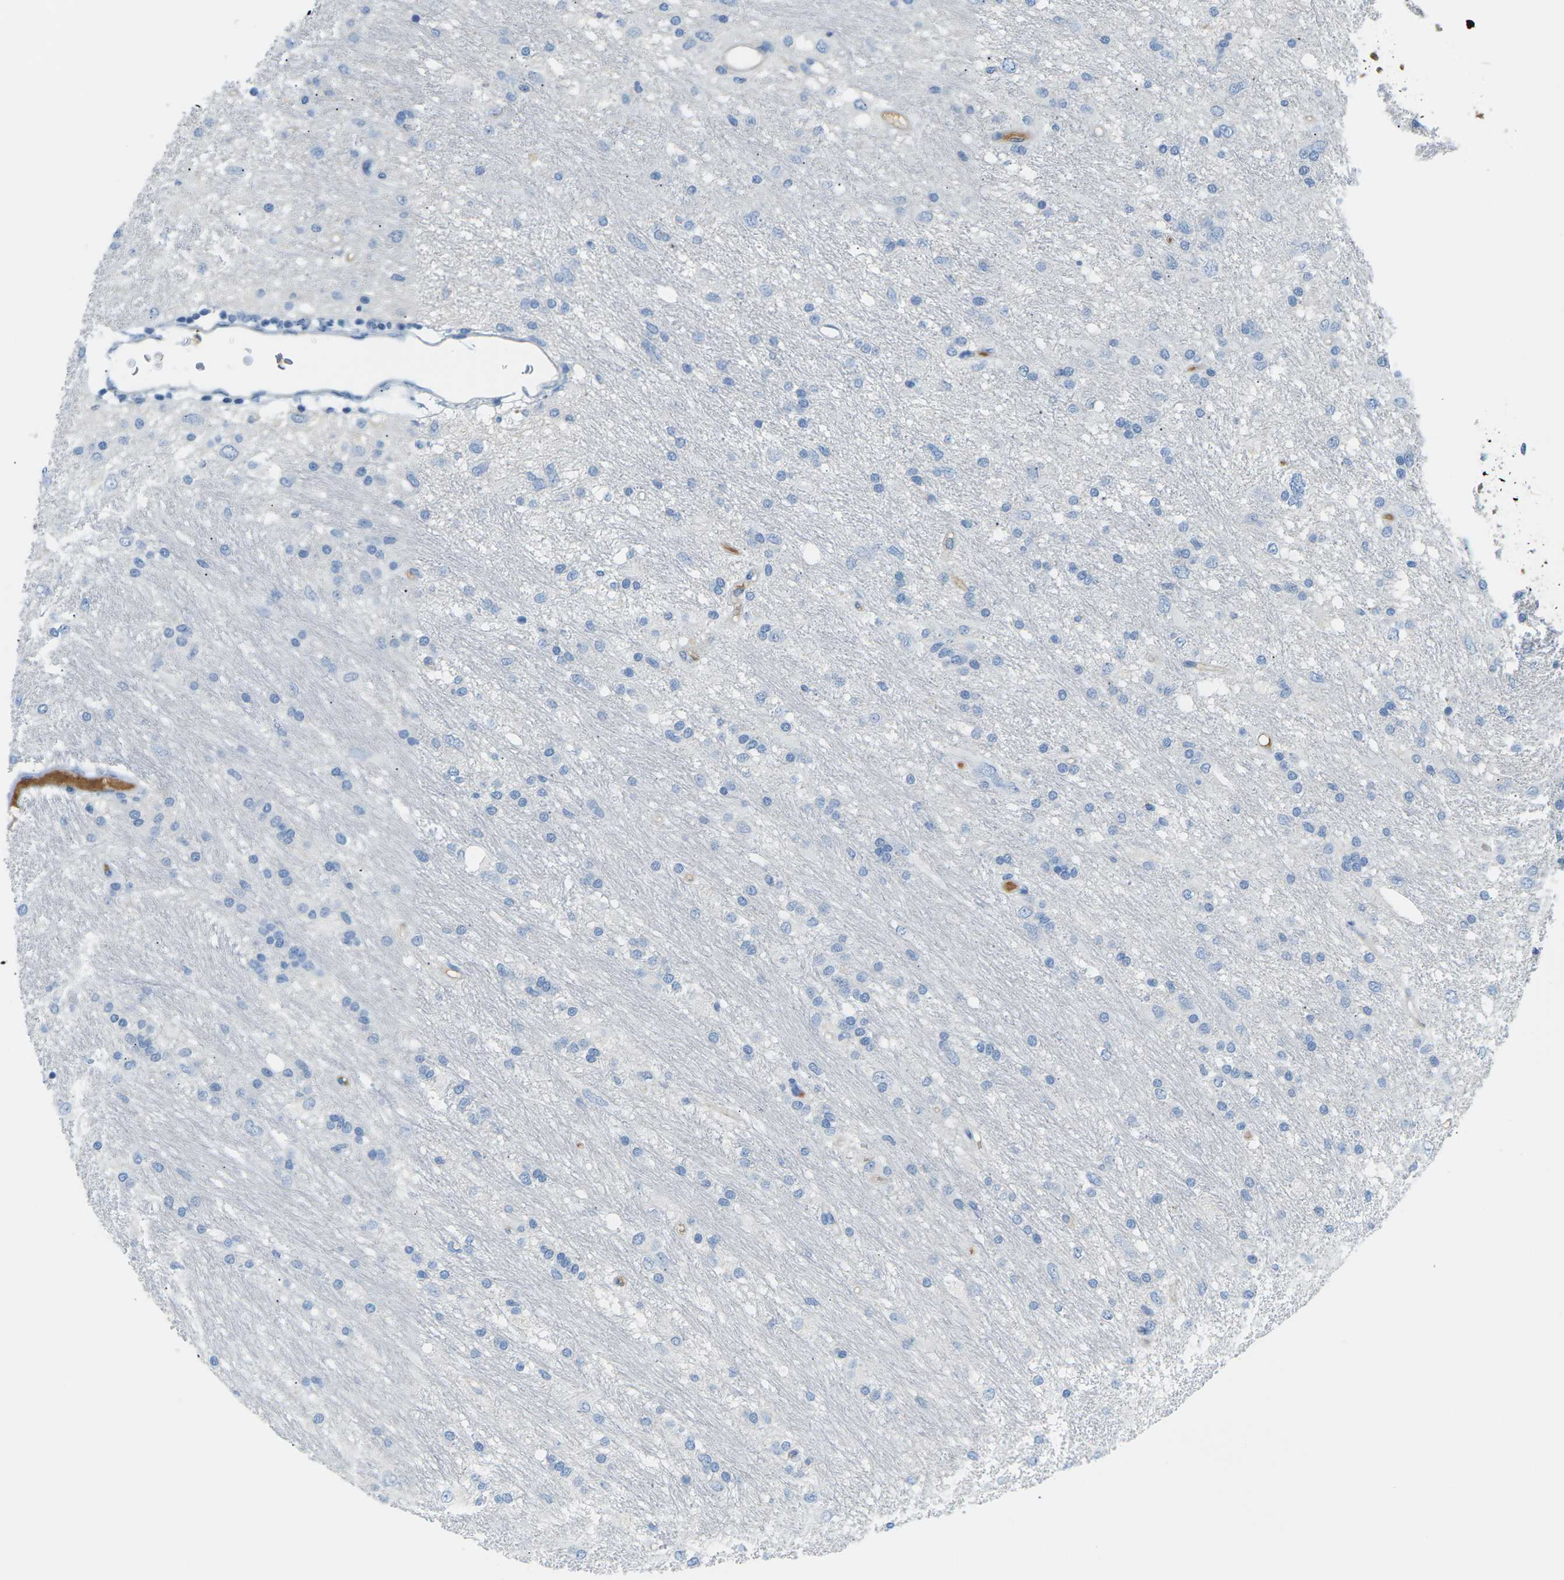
{"staining": {"intensity": "negative", "quantity": "none", "location": "none"}, "tissue": "glioma", "cell_type": "Tumor cells", "image_type": "cancer", "snomed": [{"axis": "morphology", "description": "Glioma, malignant, Low grade"}, {"axis": "topography", "description": "Brain"}], "caption": "Human glioma stained for a protein using immunohistochemistry (IHC) shows no staining in tumor cells.", "gene": "CFI", "patient": {"sex": "male", "age": 77}}